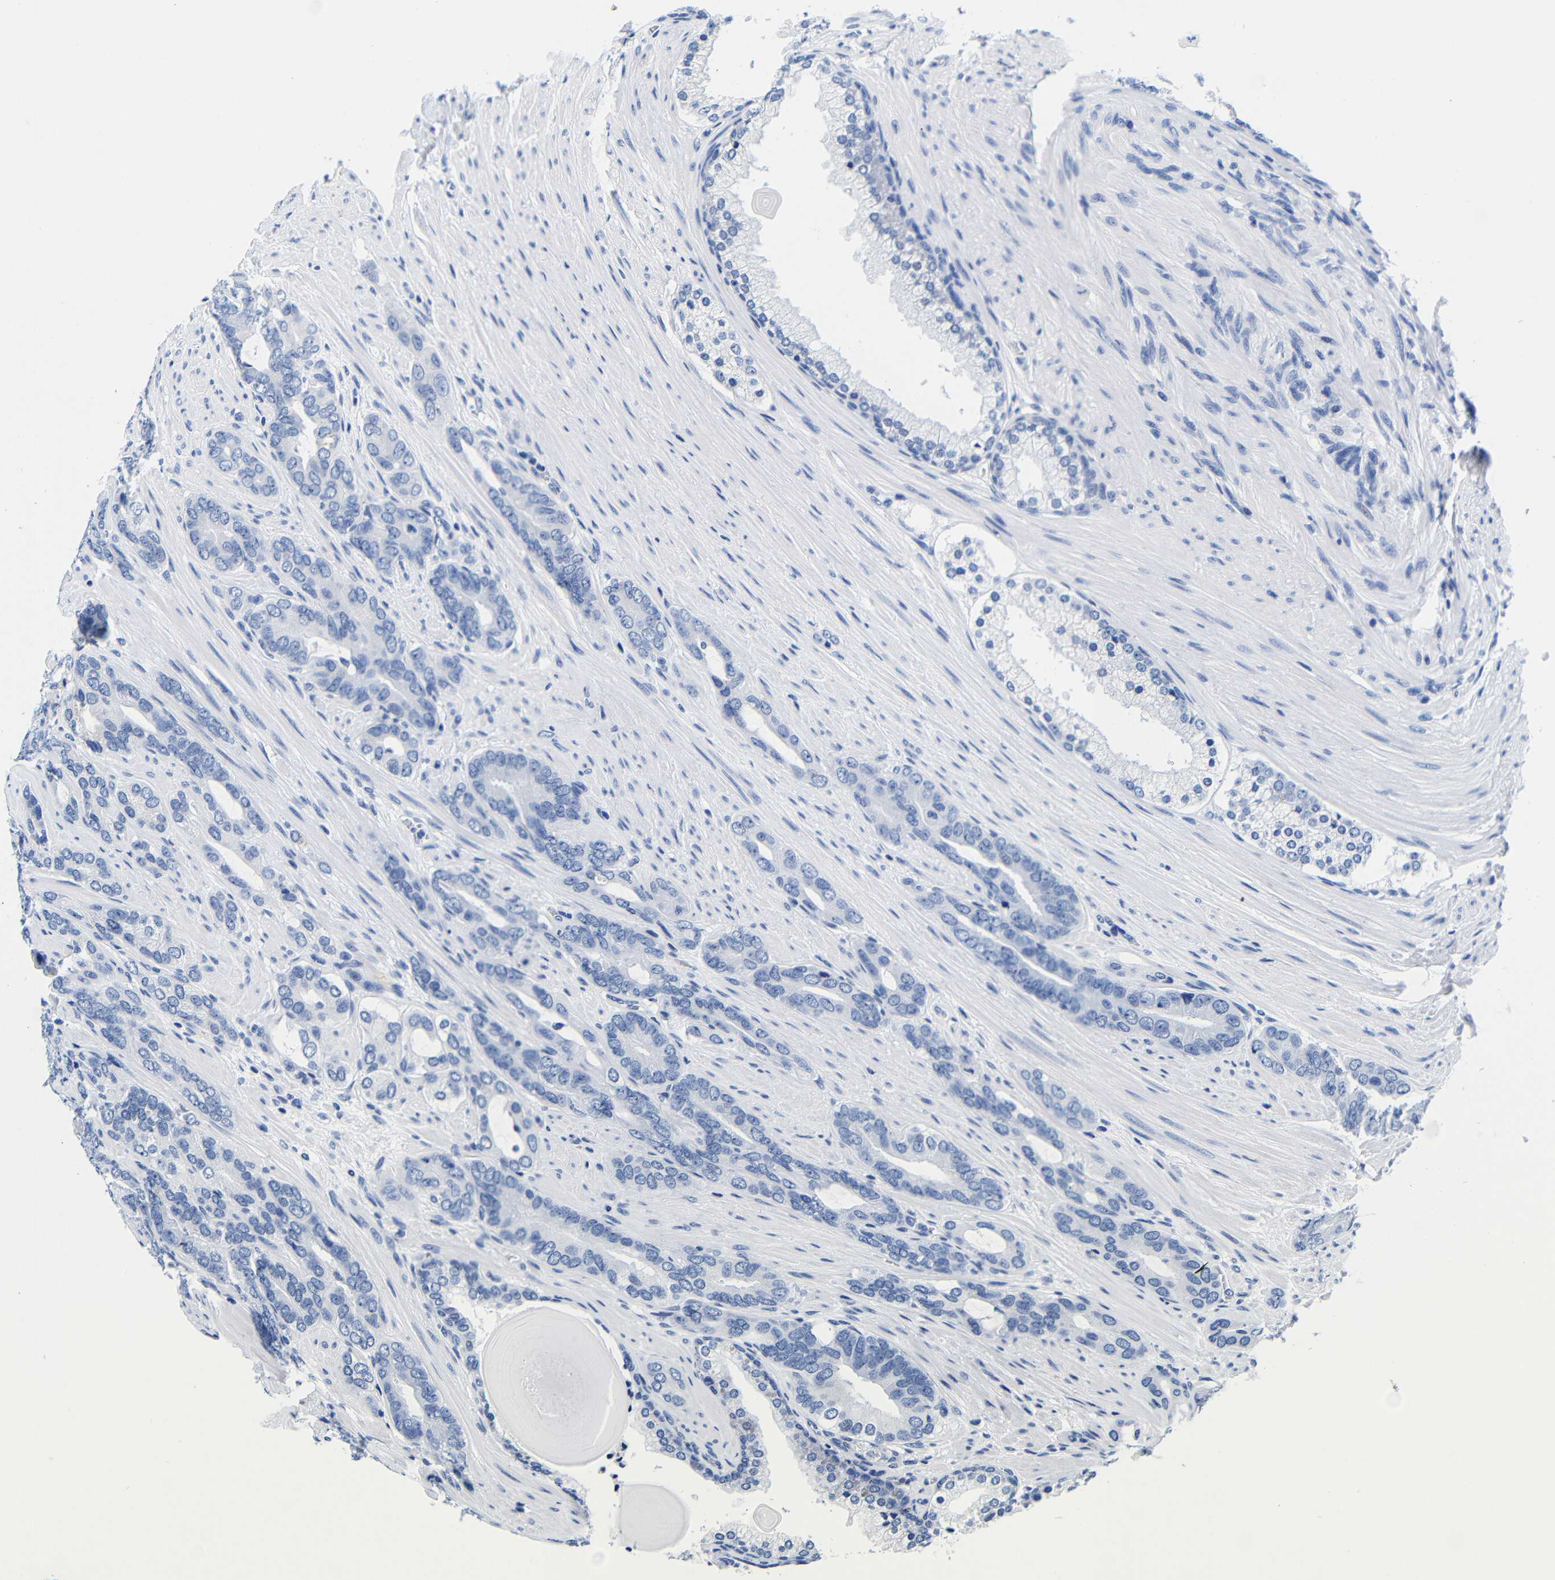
{"staining": {"intensity": "negative", "quantity": "none", "location": "none"}, "tissue": "prostate cancer", "cell_type": "Tumor cells", "image_type": "cancer", "snomed": [{"axis": "morphology", "description": "Adenocarcinoma, Low grade"}, {"axis": "topography", "description": "Prostate"}], "caption": "Prostate cancer (low-grade adenocarcinoma) was stained to show a protein in brown. There is no significant positivity in tumor cells.", "gene": "CLEC4G", "patient": {"sex": "male", "age": 63}}